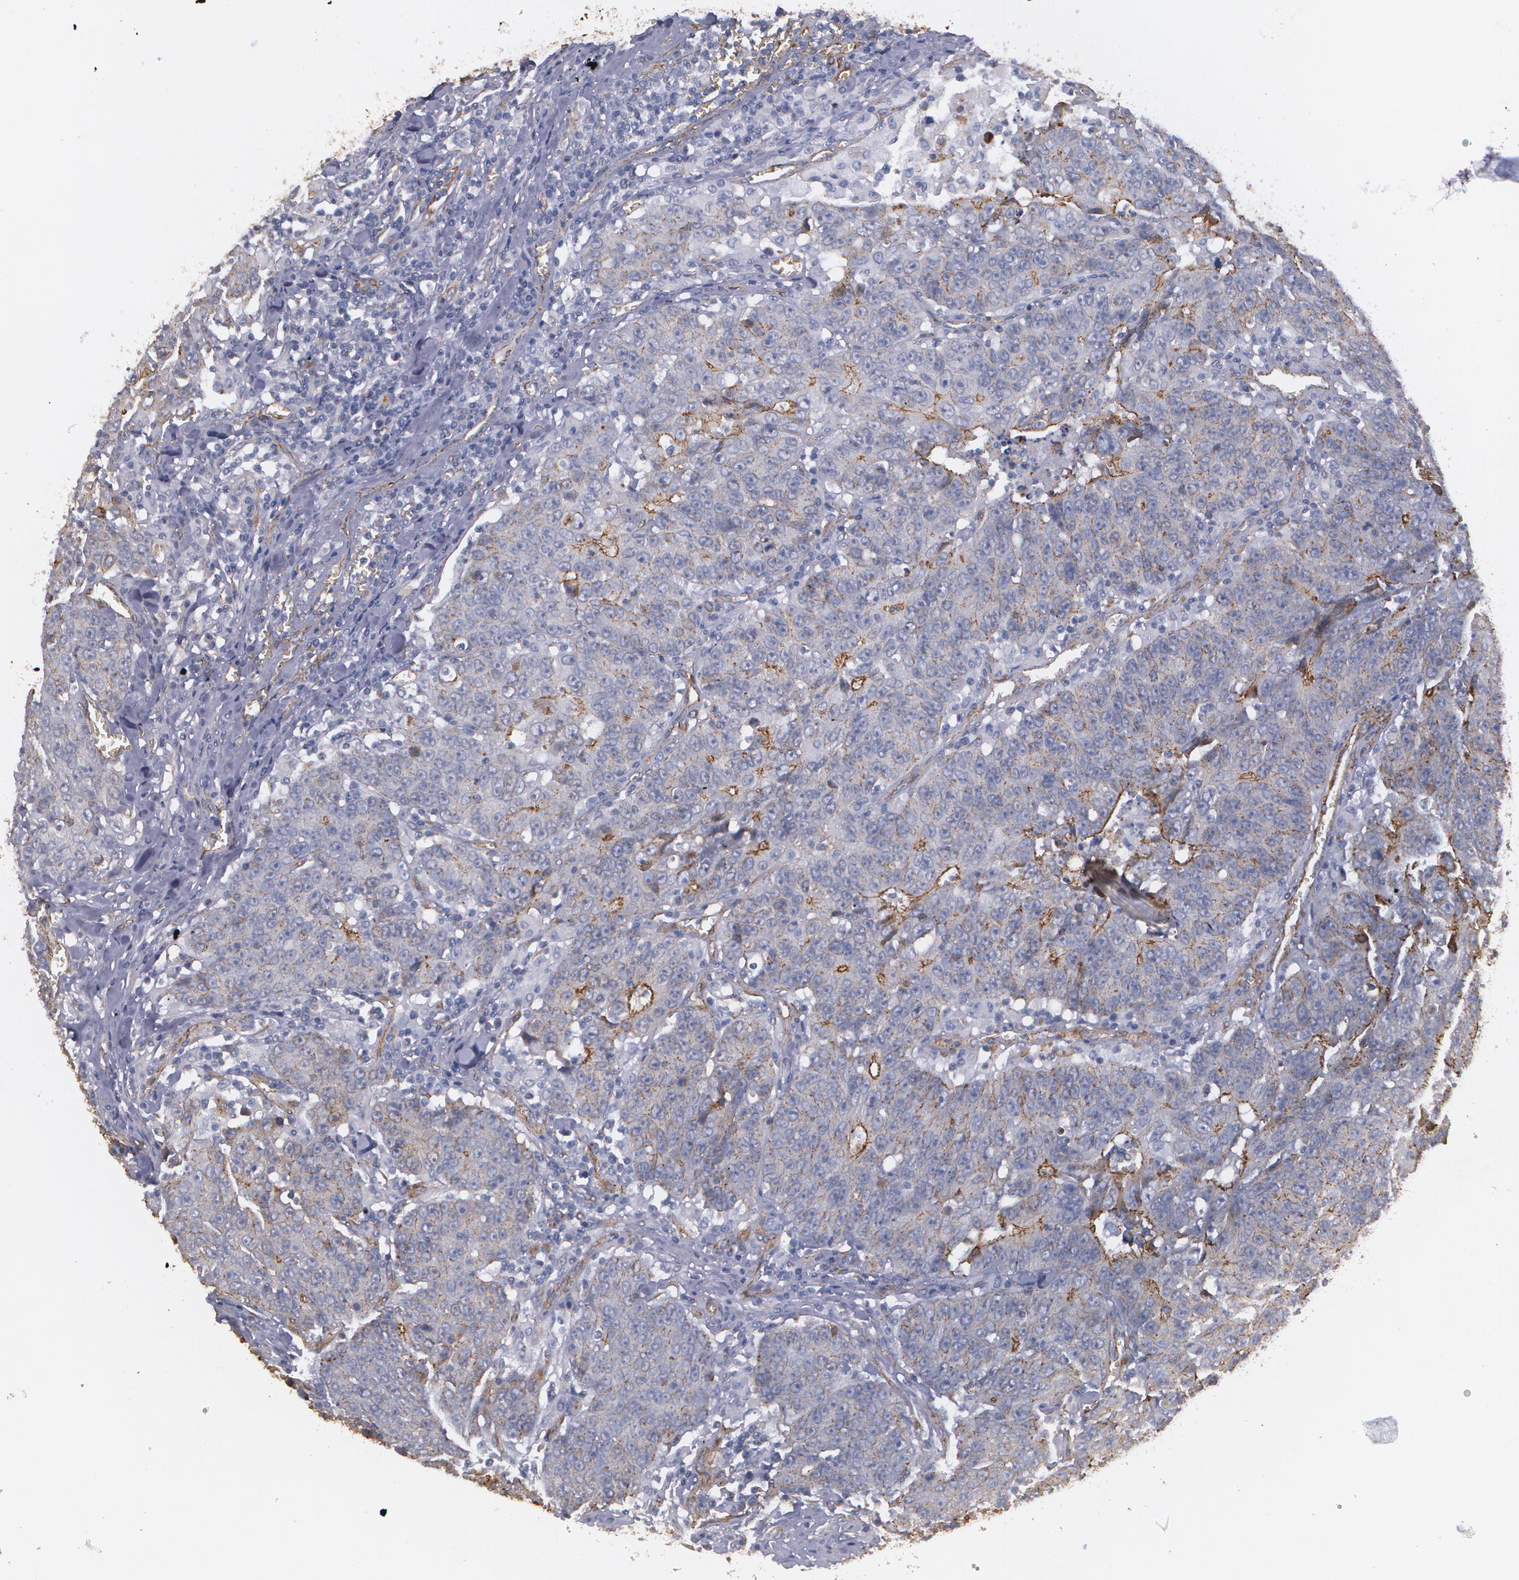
{"staining": {"intensity": "moderate", "quantity": "<25%", "location": "cytoplasmic/membranous"}, "tissue": "colorectal cancer", "cell_type": "Tumor cells", "image_type": "cancer", "snomed": [{"axis": "morphology", "description": "Adenocarcinoma, NOS"}, {"axis": "topography", "description": "Colon"}], "caption": "Immunohistochemical staining of colorectal cancer (adenocarcinoma) reveals moderate cytoplasmic/membranous protein expression in about <25% of tumor cells. The staining was performed using DAB, with brown indicating positive protein expression. Nuclei are stained blue with hematoxylin.", "gene": "TJP1", "patient": {"sex": "female", "age": 53}}